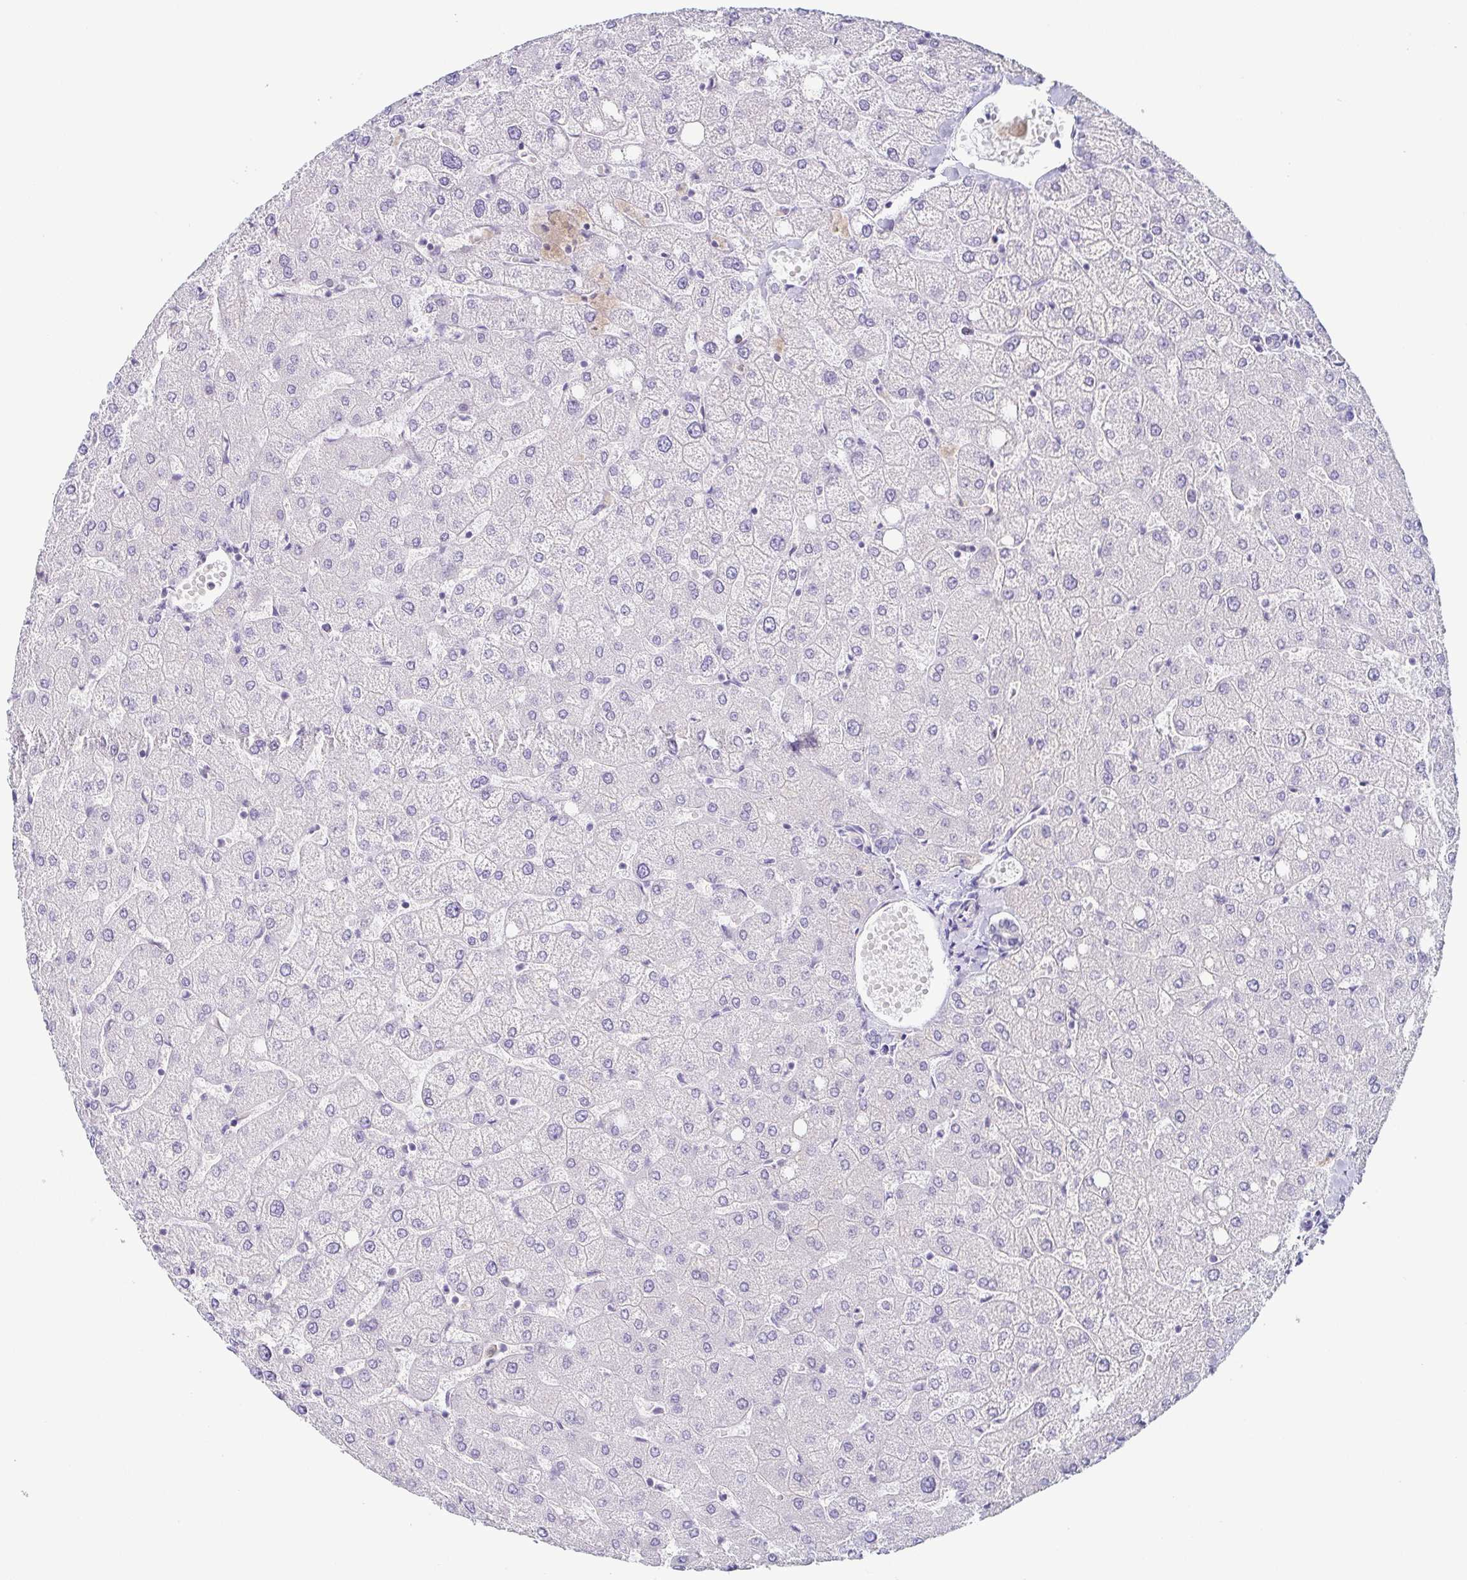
{"staining": {"intensity": "negative", "quantity": "none", "location": "none"}, "tissue": "liver", "cell_type": "Cholangiocytes", "image_type": "normal", "snomed": [{"axis": "morphology", "description": "Normal tissue, NOS"}, {"axis": "topography", "description": "Liver"}], "caption": "The micrograph exhibits no staining of cholangiocytes in normal liver.", "gene": "COL17A1", "patient": {"sex": "female", "age": 54}}